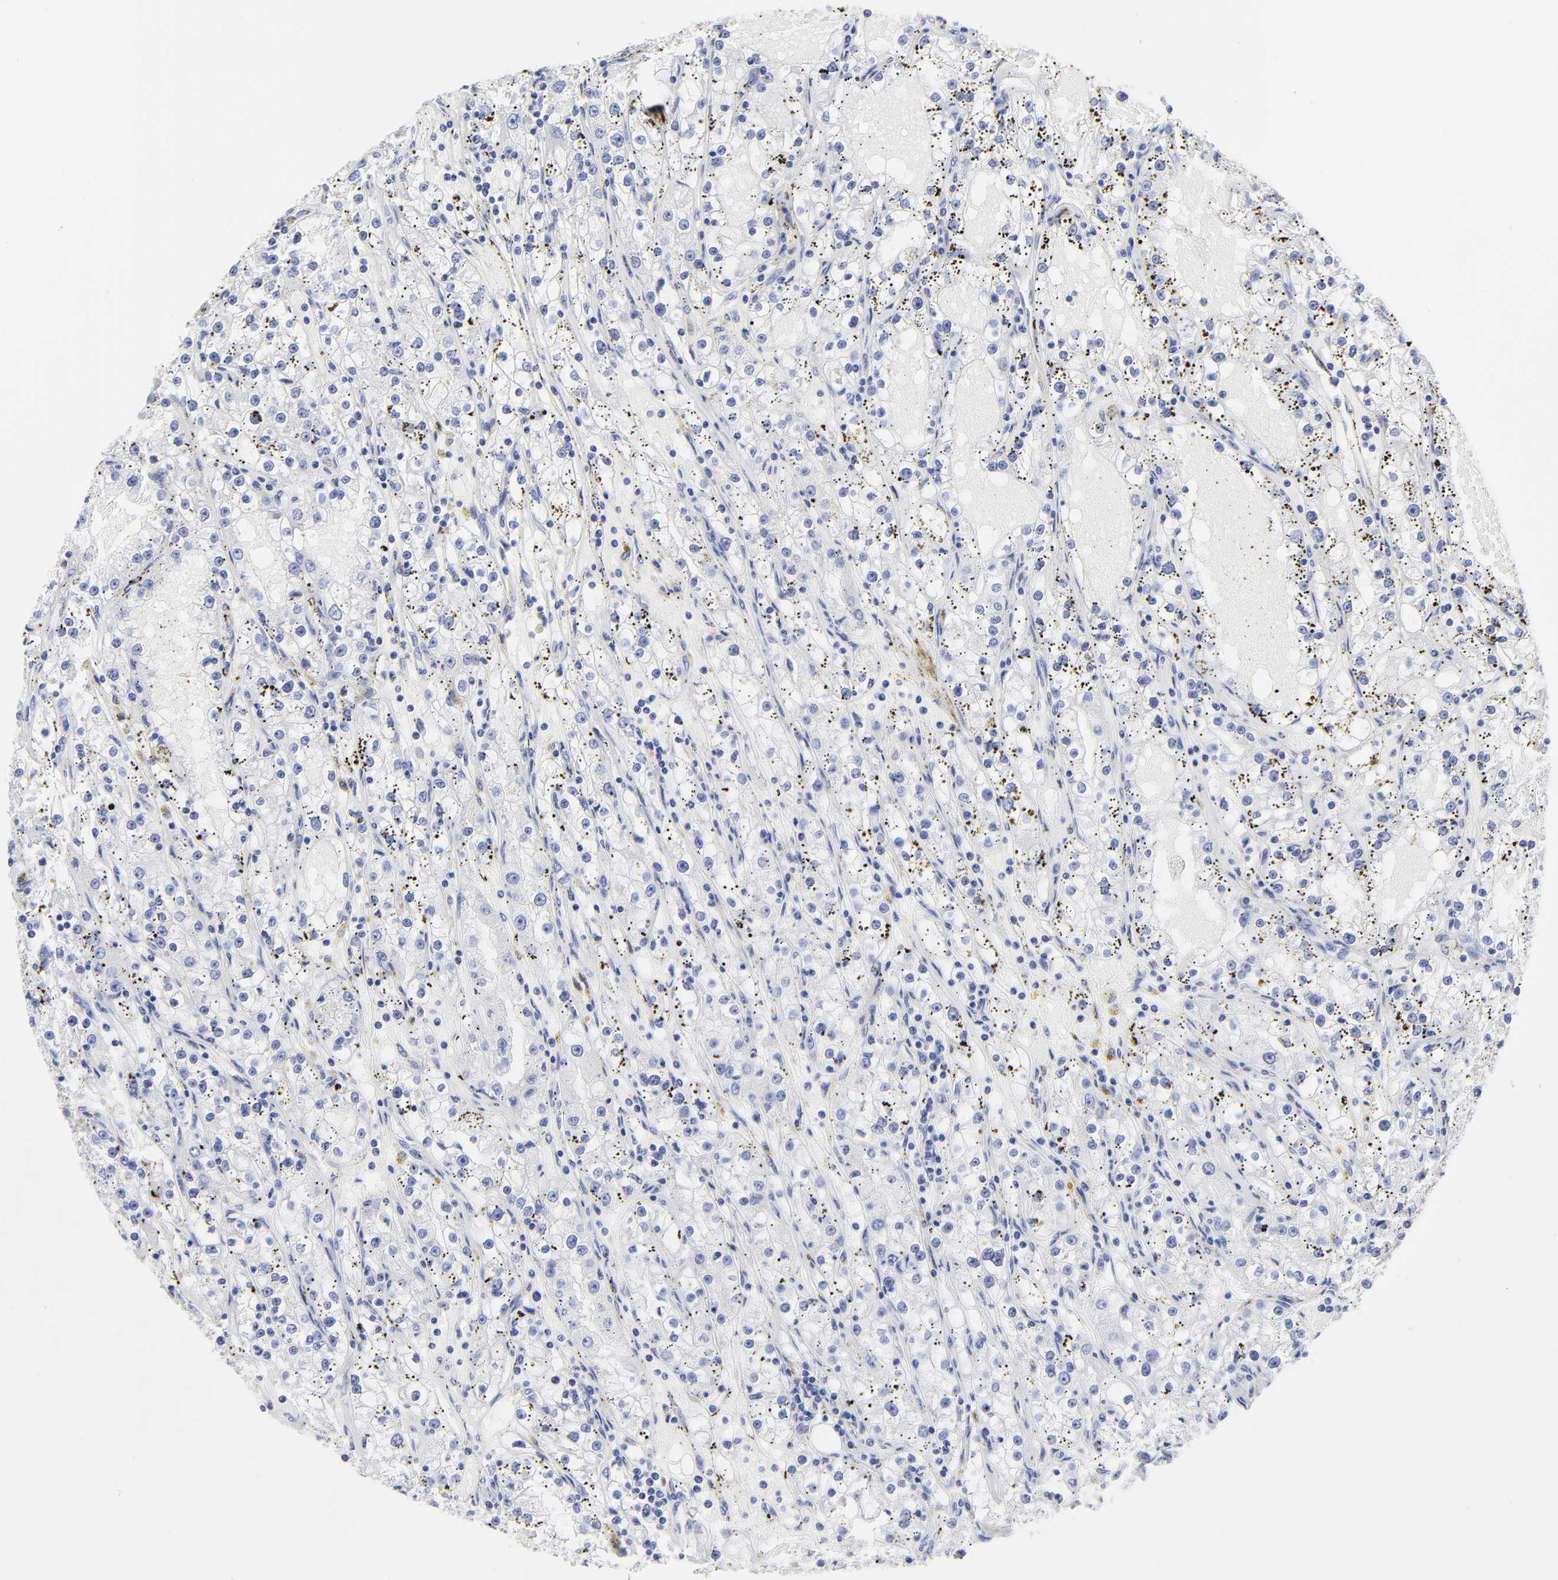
{"staining": {"intensity": "negative", "quantity": "none", "location": "none"}, "tissue": "renal cancer", "cell_type": "Tumor cells", "image_type": "cancer", "snomed": [{"axis": "morphology", "description": "Adenocarcinoma, NOS"}, {"axis": "topography", "description": "Kidney"}], "caption": "Immunohistochemistry photomicrograph of renal cancer stained for a protein (brown), which exhibits no staining in tumor cells.", "gene": "DUSP9", "patient": {"sex": "male", "age": 56}}